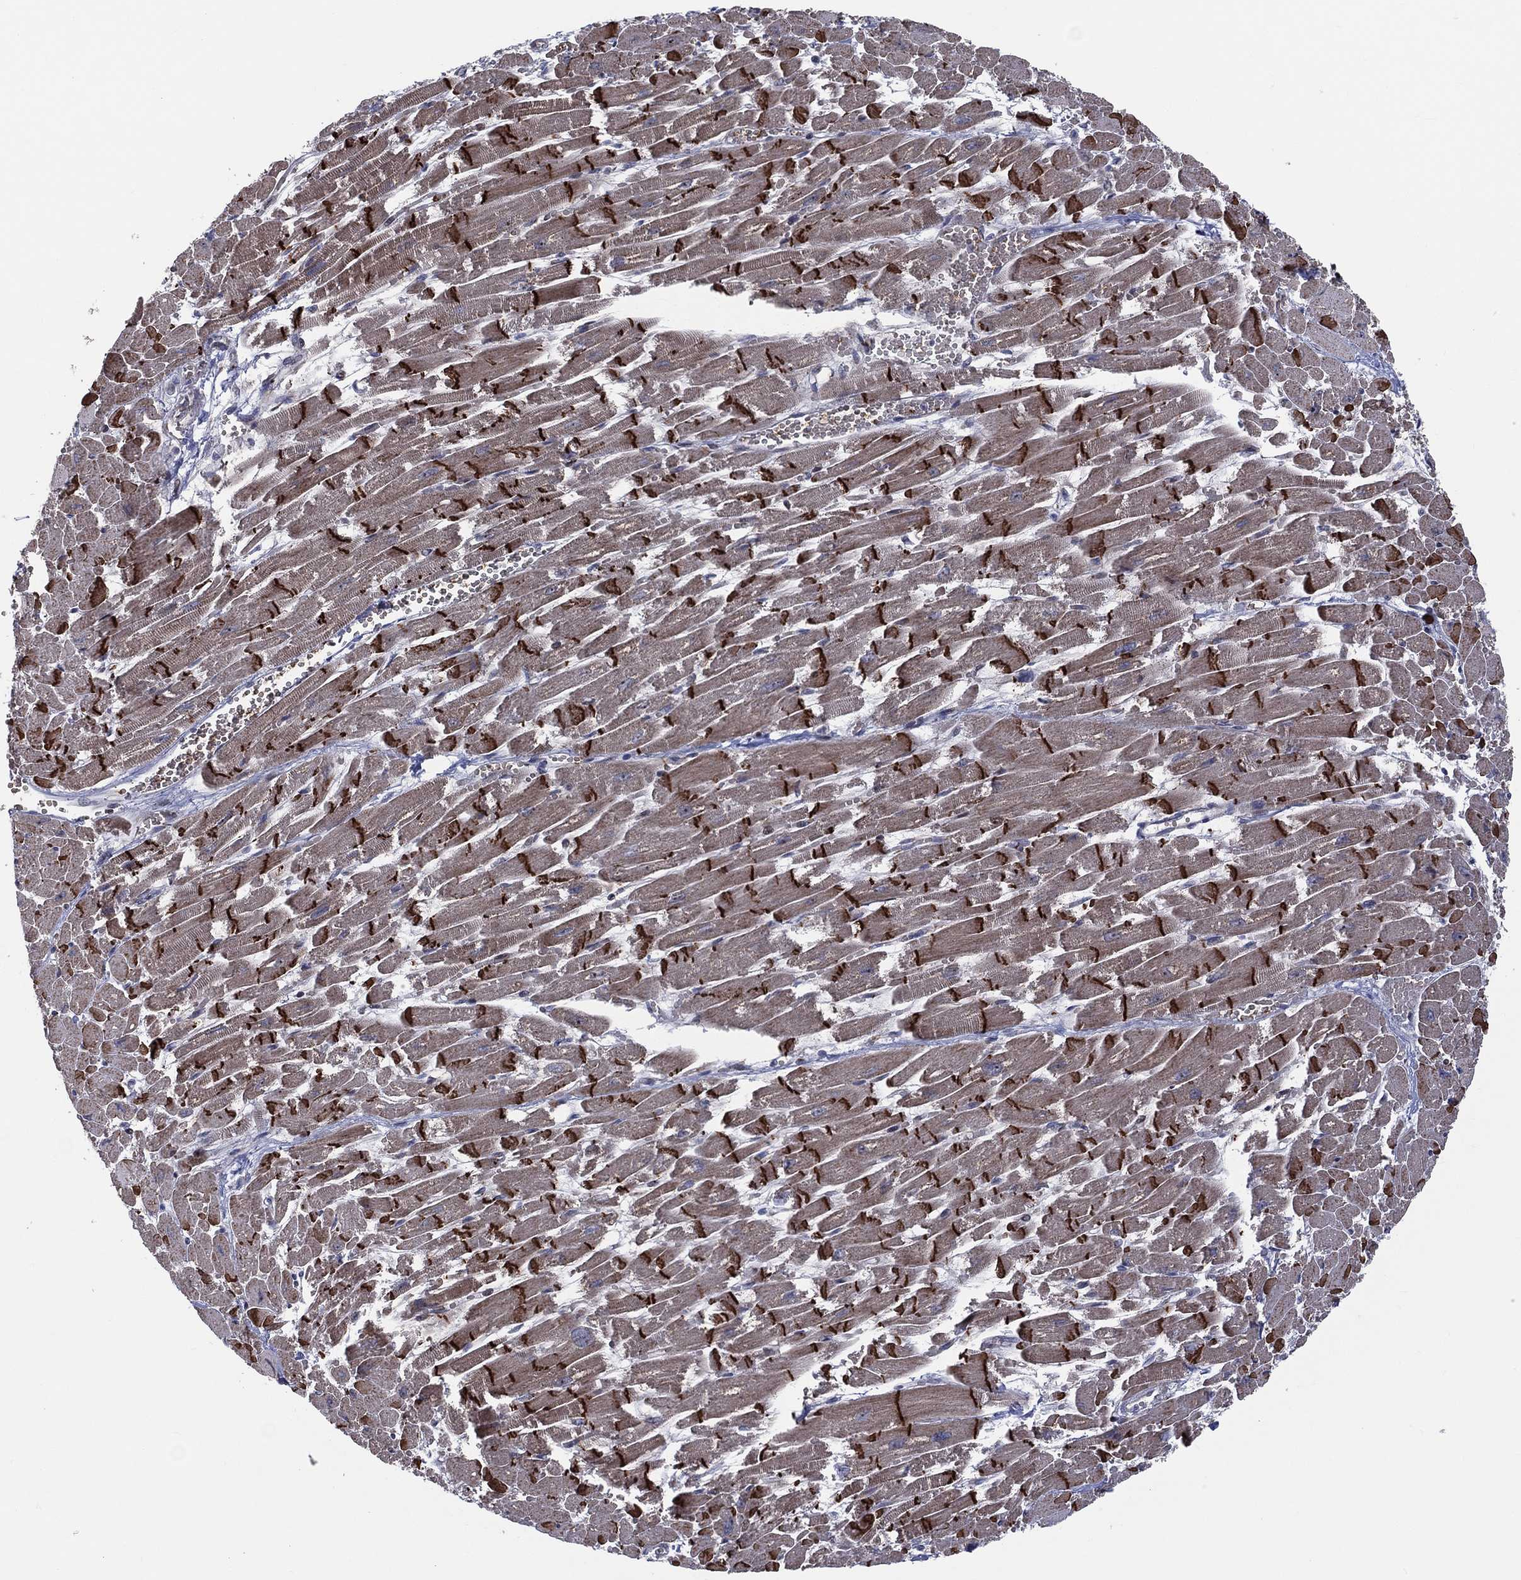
{"staining": {"intensity": "strong", "quantity": "25%-75%", "location": "cytoplasmic/membranous"}, "tissue": "heart muscle", "cell_type": "Cardiomyocytes", "image_type": "normal", "snomed": [{"axis": "morphology", "description": "Normal tissue, NOS"}, {"axis": "topography", "description": "Heart"}], "caption": "IHC micrograph of benign heart muscle: heart muscle stained using immunohistochemistry (IHC) reveals high levels of strong protein expression localized specifically in the cytoplasmic/membranous of cardiomyocytes, appearing as a cytoplasmic/membranous brown color.", "gene": "VHL", "patient": {"sex": "female", "age": 52}}